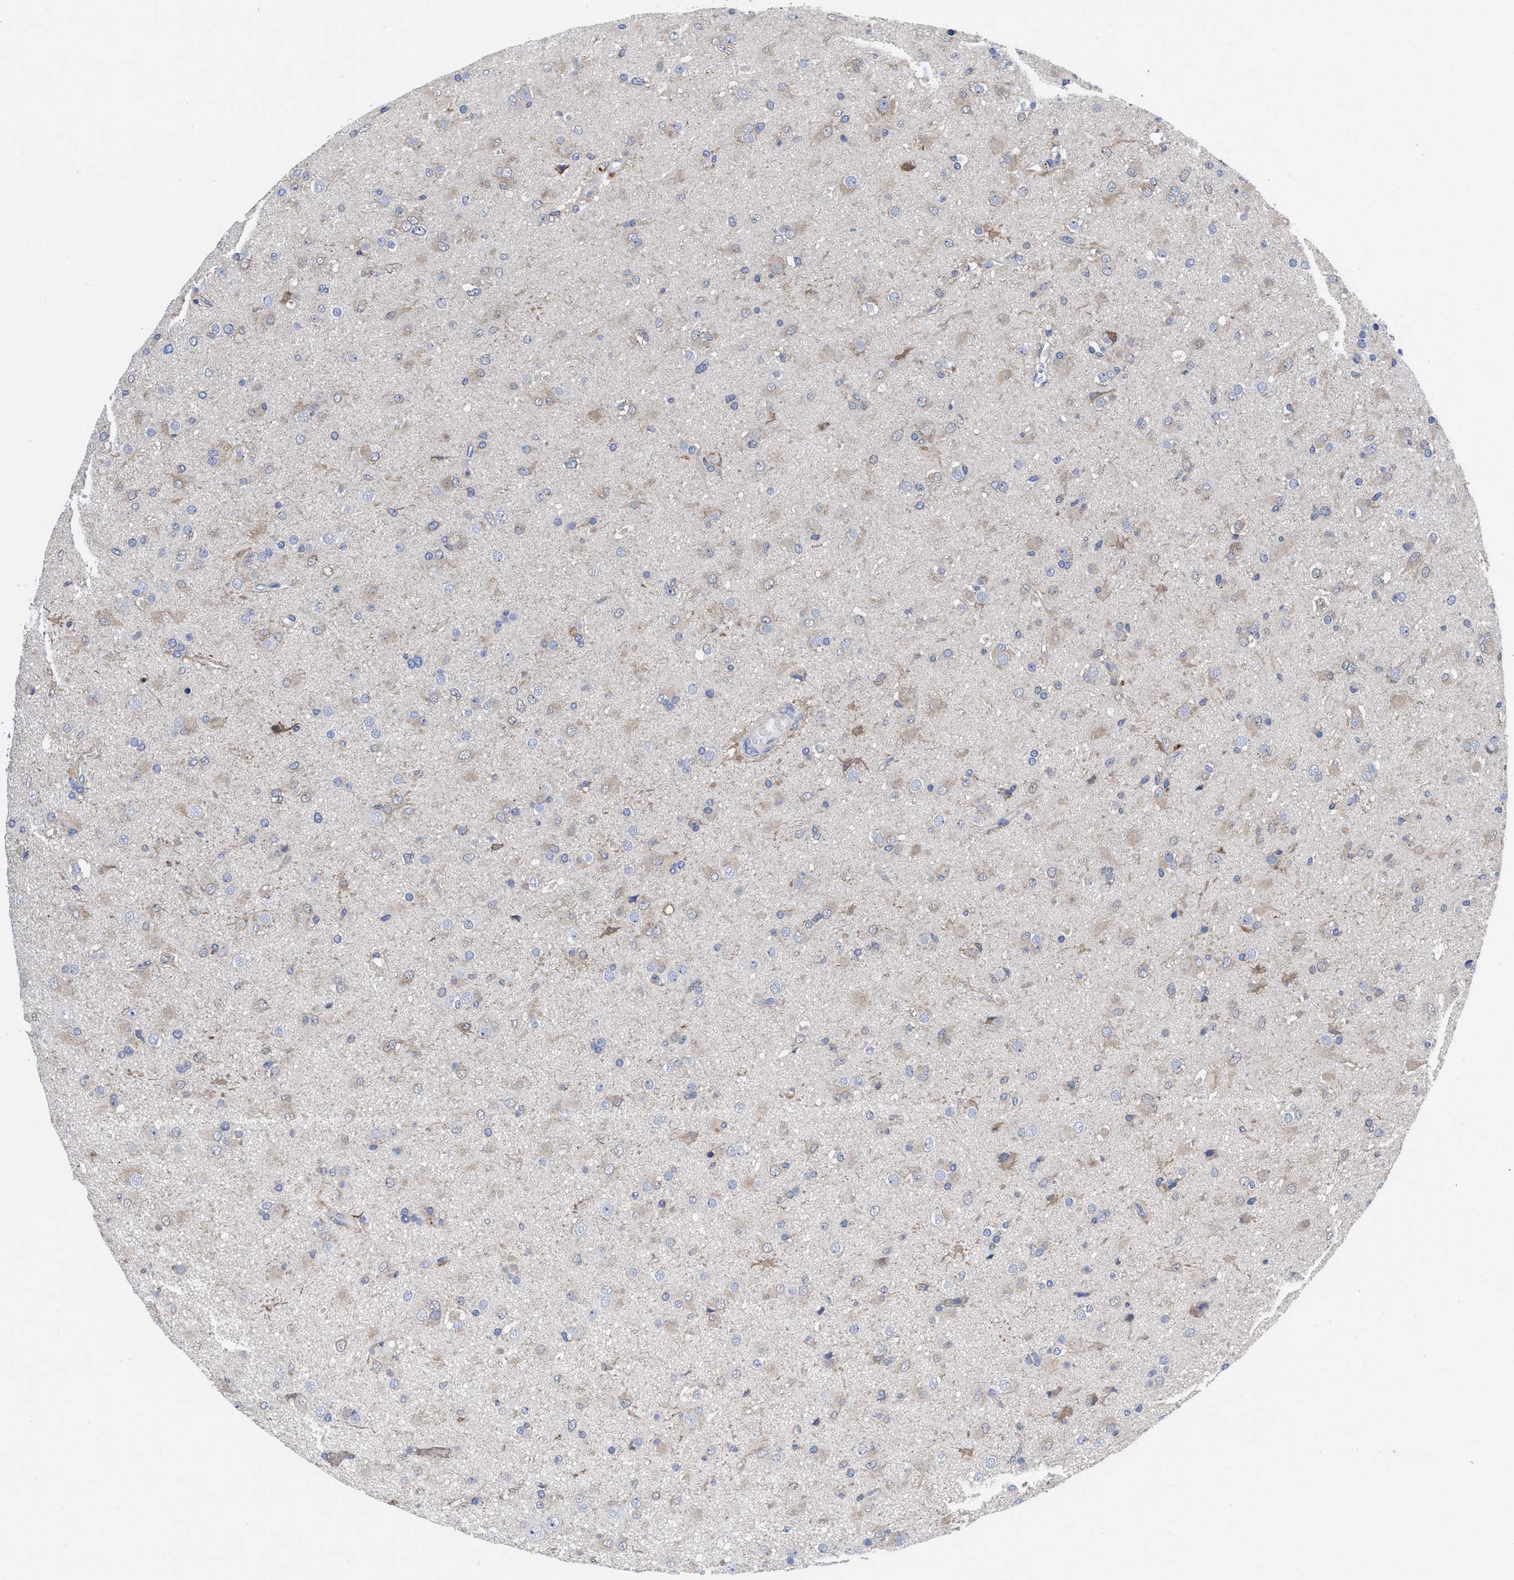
{"staining": {"intensity": "weak", "quantity": "25%-75%", "location": "cytoplasmic/membranous"}, "tissue": "glioma", "cell_type": "Tumor cells", "image_type": "cancer", "snomed": [{"axis": "morphology", "description": "Glioma, malignant, Low grade"}, {"axis": "topography", "description": "Brain"}], "caption": "Immunohistochemistry (DAB) staining of glioma demonstrates weak cytoplasmic/membranous protein staining in about 25%-75% of tumor cells. (IHC, brightfield microscopy, high magnification).", "gene": "TXNDC17", "patient": {"sex": "male", "age": 65}}